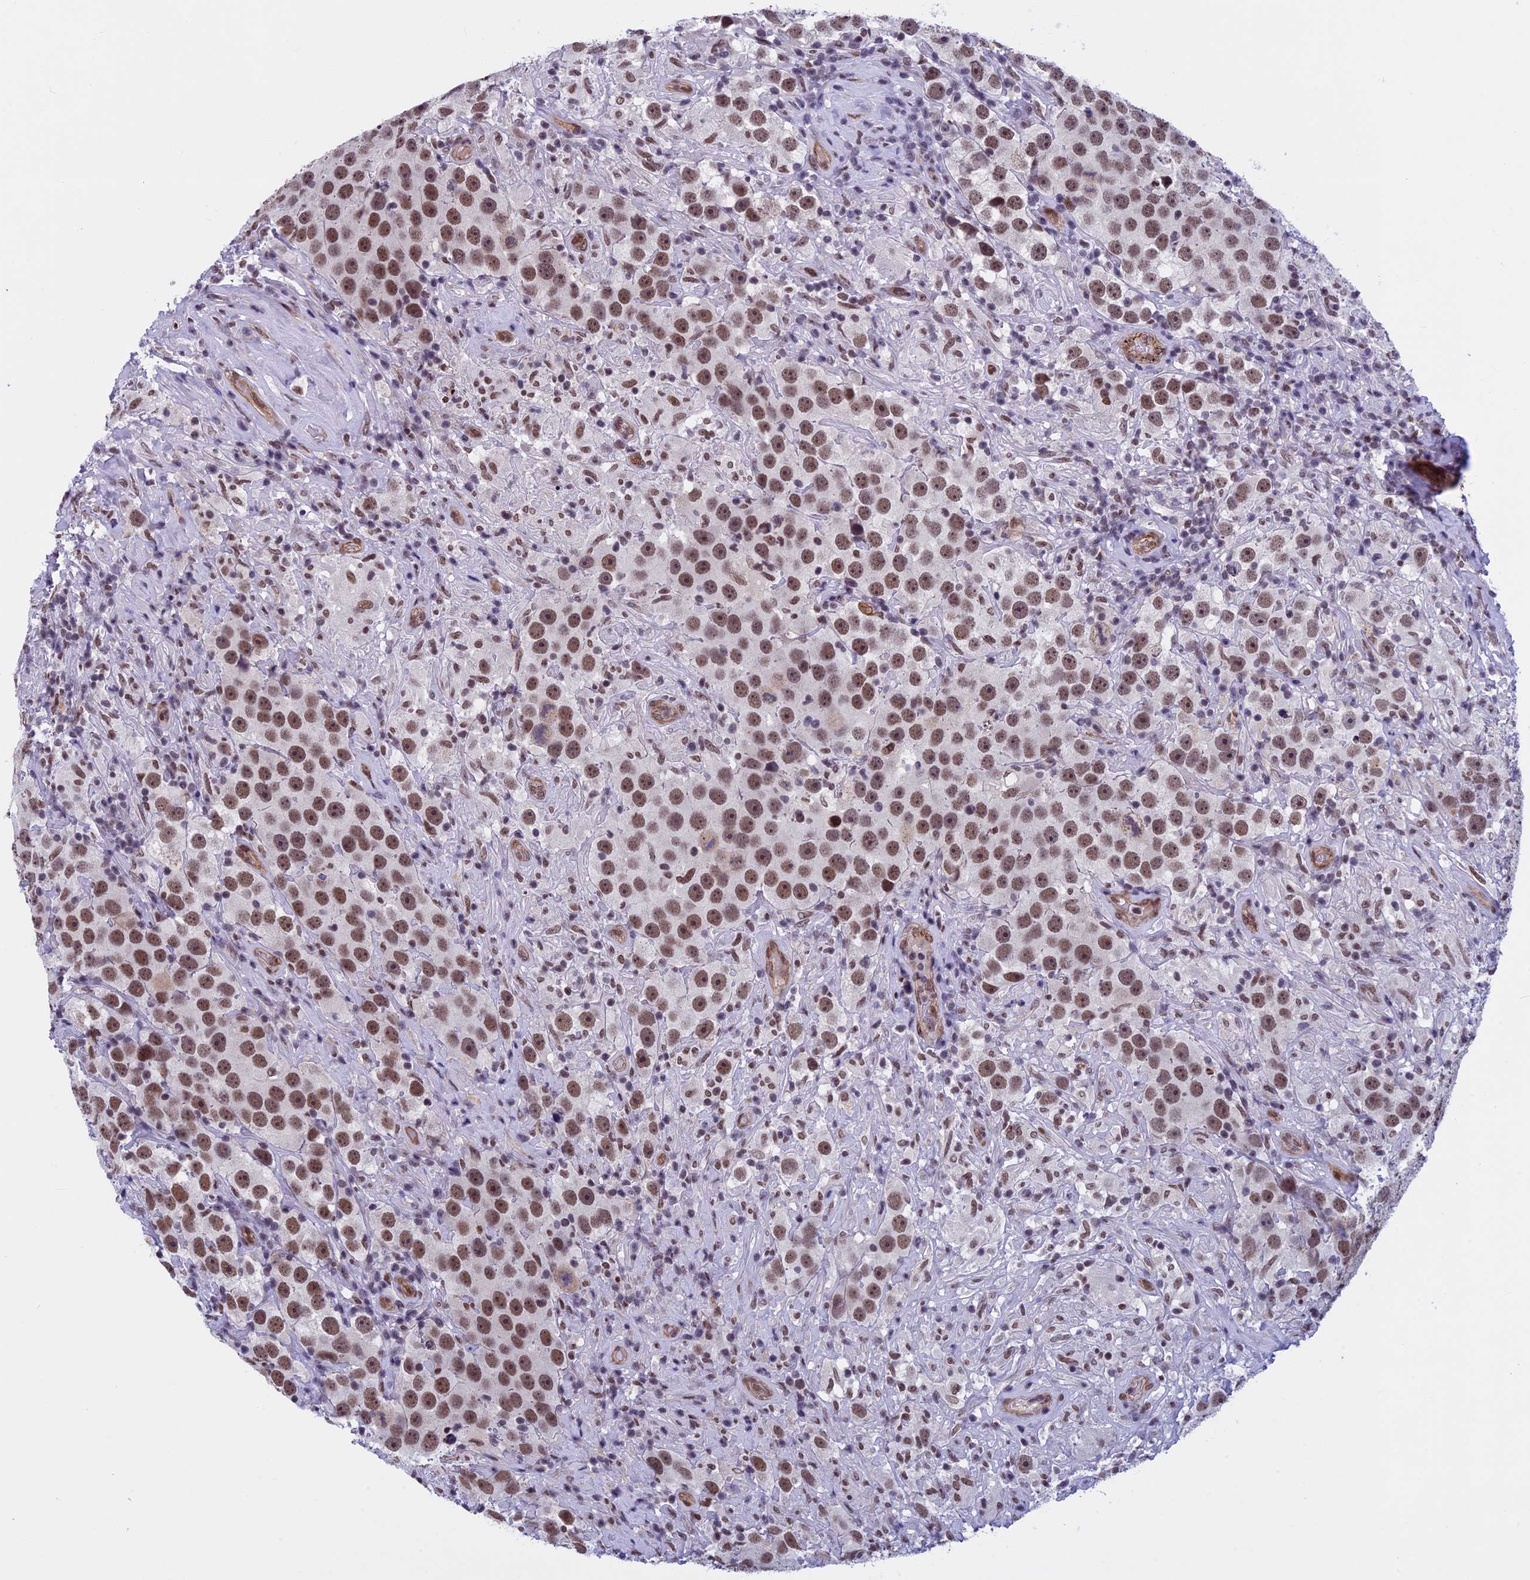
{"staining": {"intensity": "moderate", "quantity": ">75%", "location": "nuclear"}, "tissue": "testis cancer", "cell_type": "Tumor cells", "image_type": "cancer", "snomed": [{"axis": "morphology", "description": "Seminoma, NOS"}, {"axis": "topography", "description": "Testis"}], "caption": "Moderate nuclear protein positivity is appreciated in approximately >75% of tumor cells in testis seminoma. (DAB (3,3'-diaminobenzidine) IHC with brightfield microscopy, high magnification).", "gene": "NIPBL", "patient": {"sex": "male", "age": 49}}